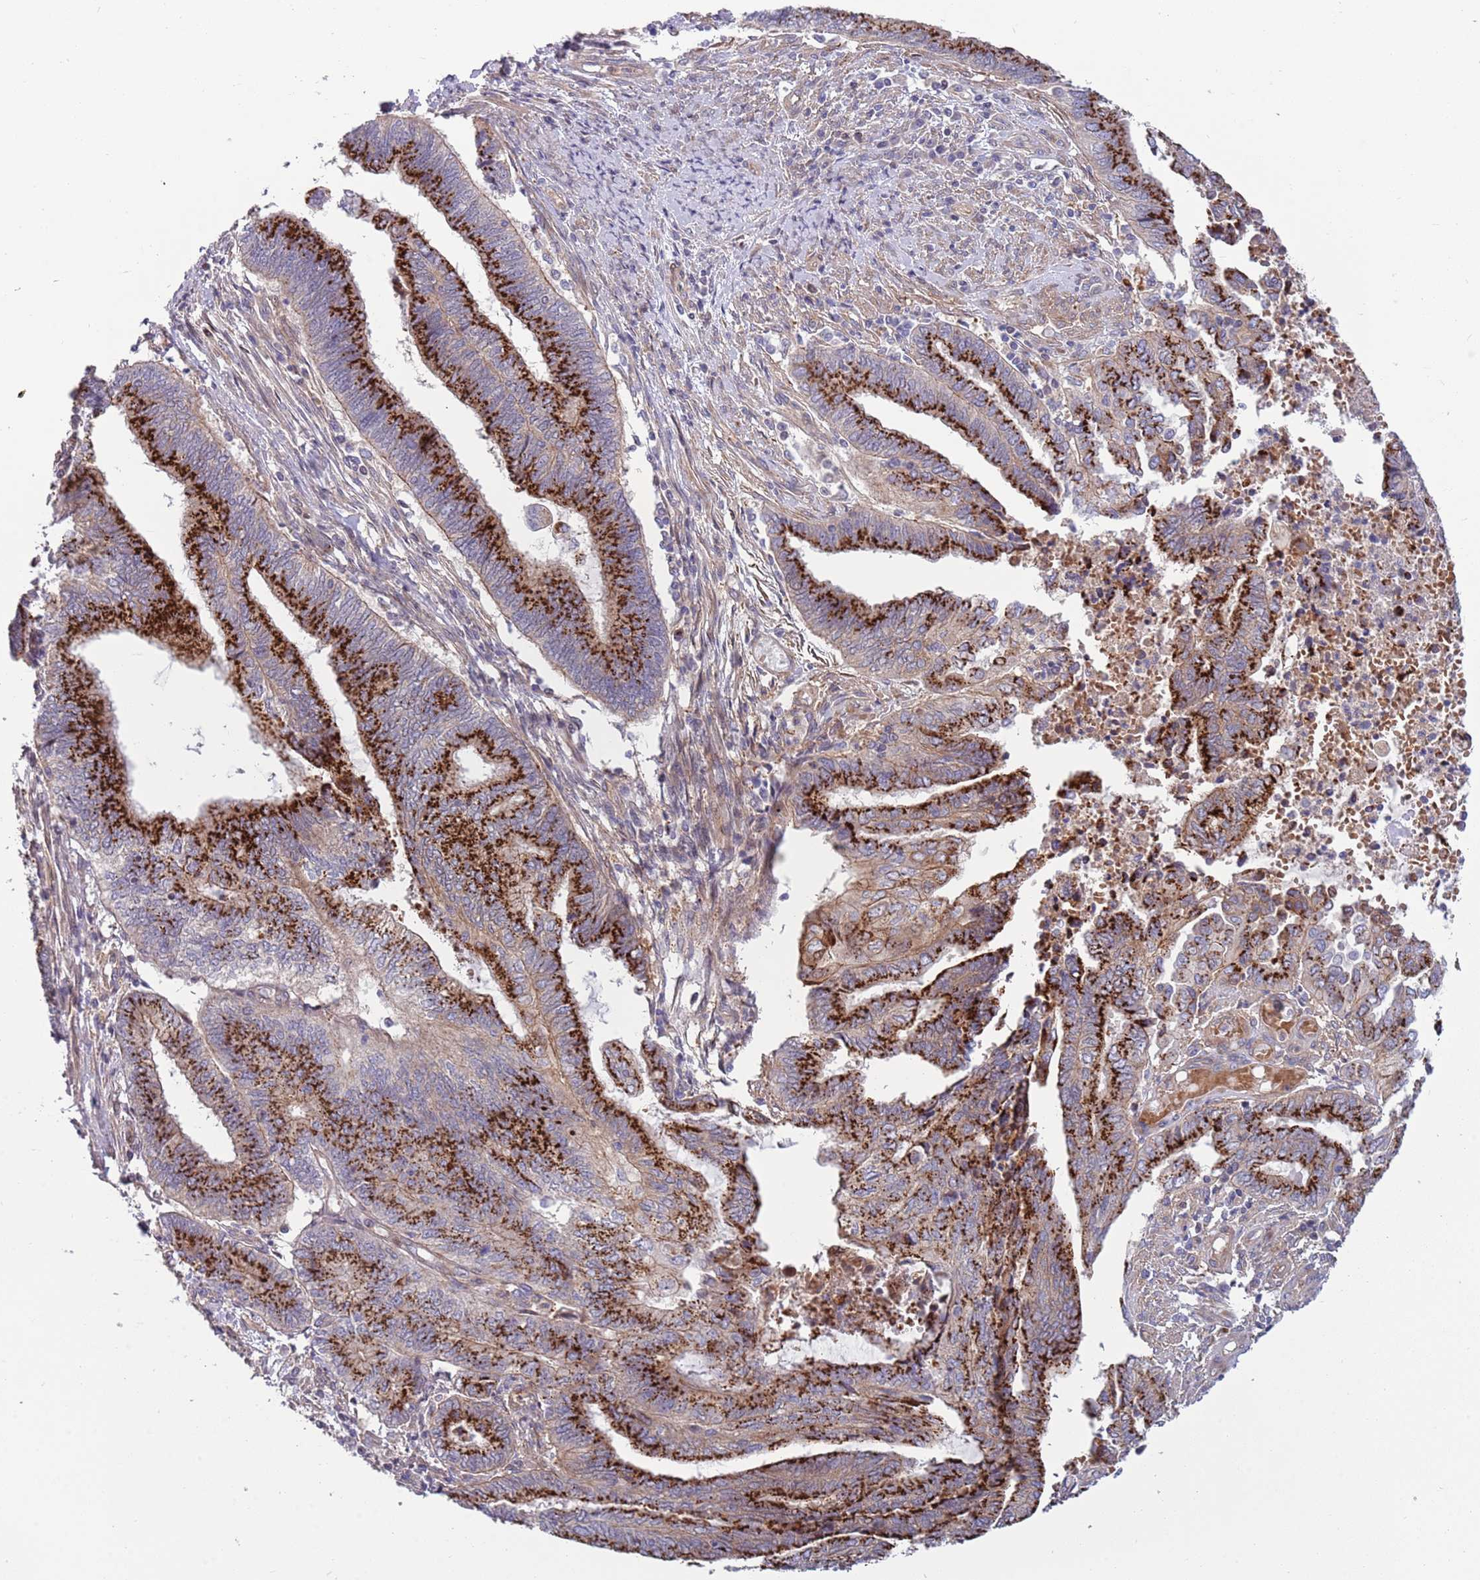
{"staining": {"intensity": "strong", "quantity": ">75%", "location": "cytoplasmic/membranous"}, "tissue": "endometrial cancer", "cell_type": "Tumor cells", "image_type": "cancer", "snomed": [{"axis": "morphology", "description": "Adenocarcinoma, NOS"}, {"axis": "topography", "description": "Uterus"}, {"axis": "topography", "description": "Endometrium"}], "caption": "Immunohistochemical staining of human endometrial cancer reveals high levels of strong cytoplasmic/membranous protein staining in about >75% of tumor cells.", "gene": "ITGB6", "patient": {"sex": "female", "age": 70}}